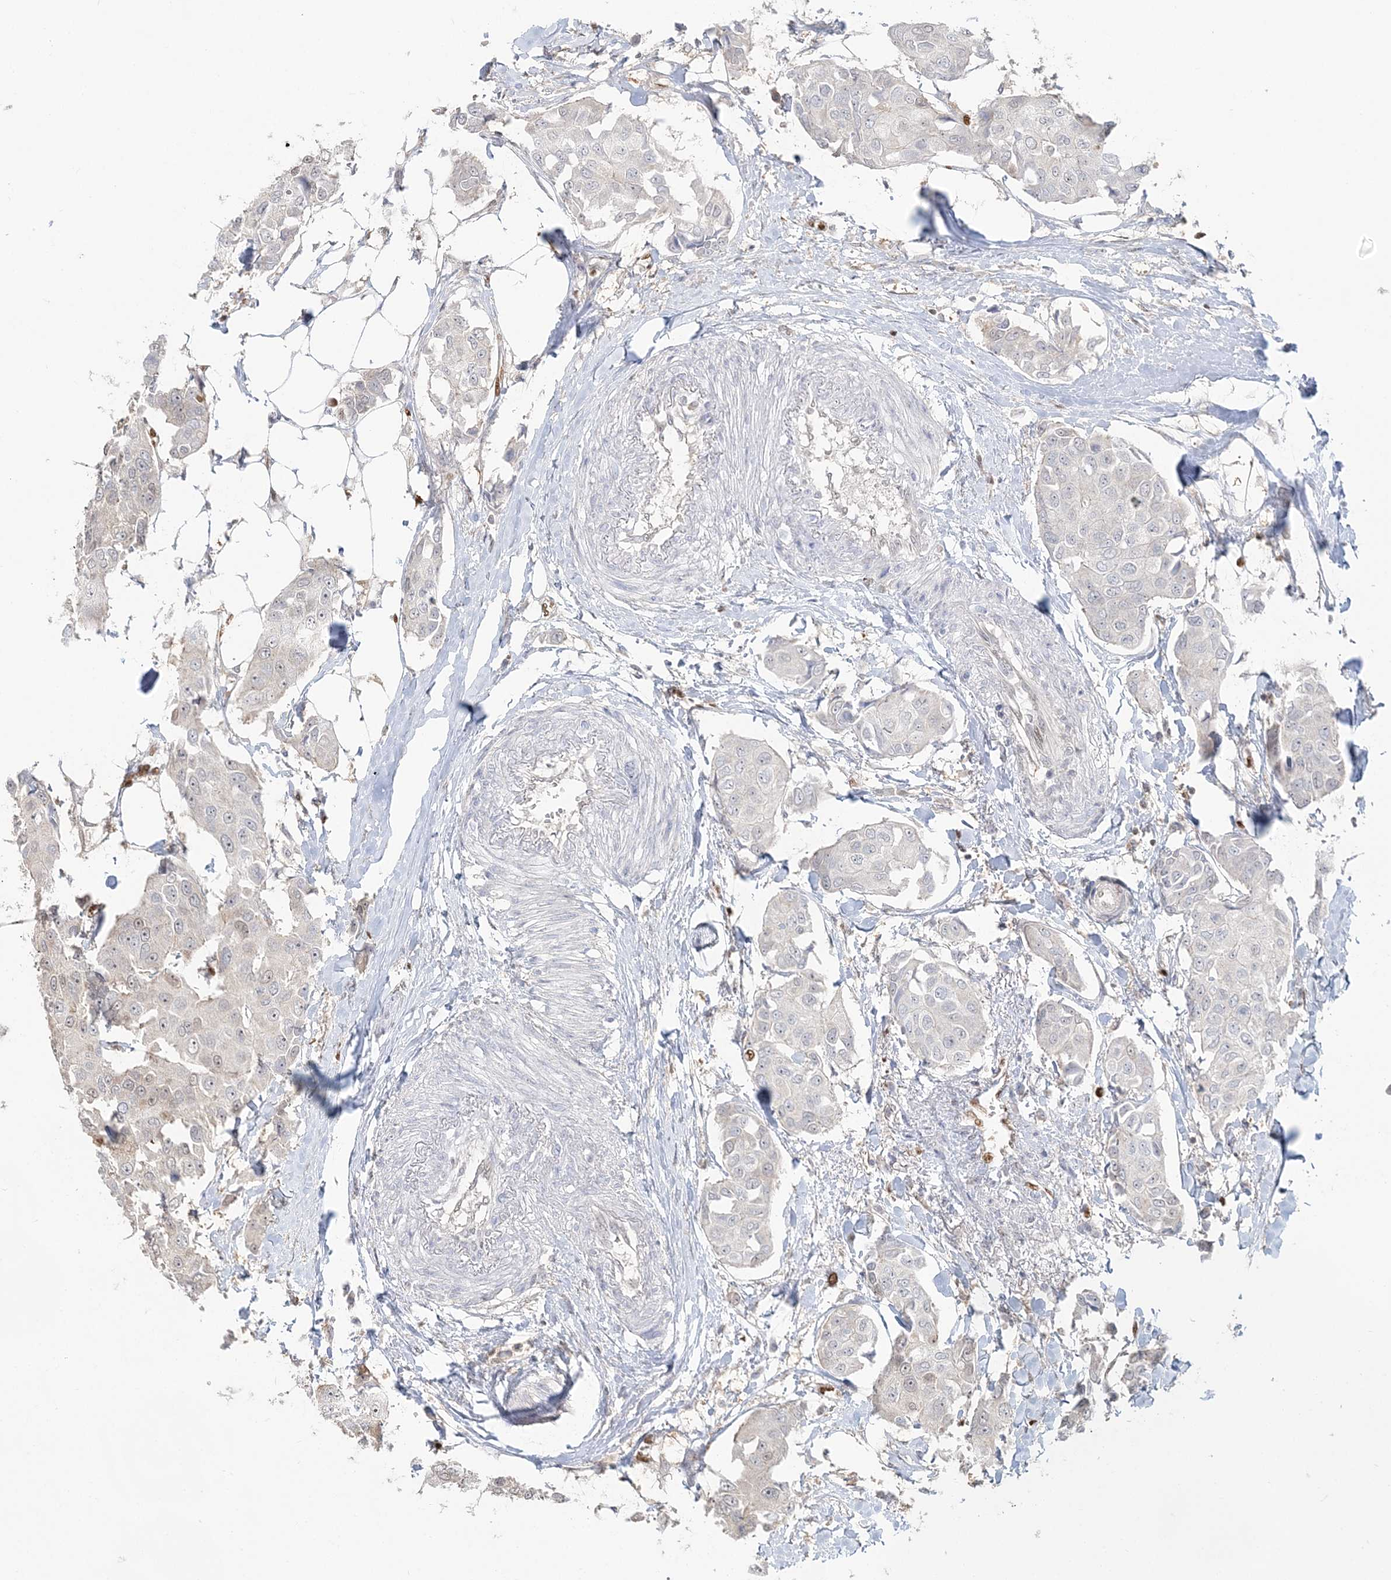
{"staining": {"intensity": "negative", "quantity": "none", "location": "none"}, "tissue": "breast cancer", "cell_type": "Tumor cells", "image_type": "cancer", "snomed": [{"axis": "morphology", "description": "Duct carcinoma"}, {"axis": "topography", "description": "Breast"}], "caption": "Protein analysis of breast cancer shows no significant expression in tumor cells.", "gene": "SUMO2", "patient": {"sex": "female", "age": 80}}